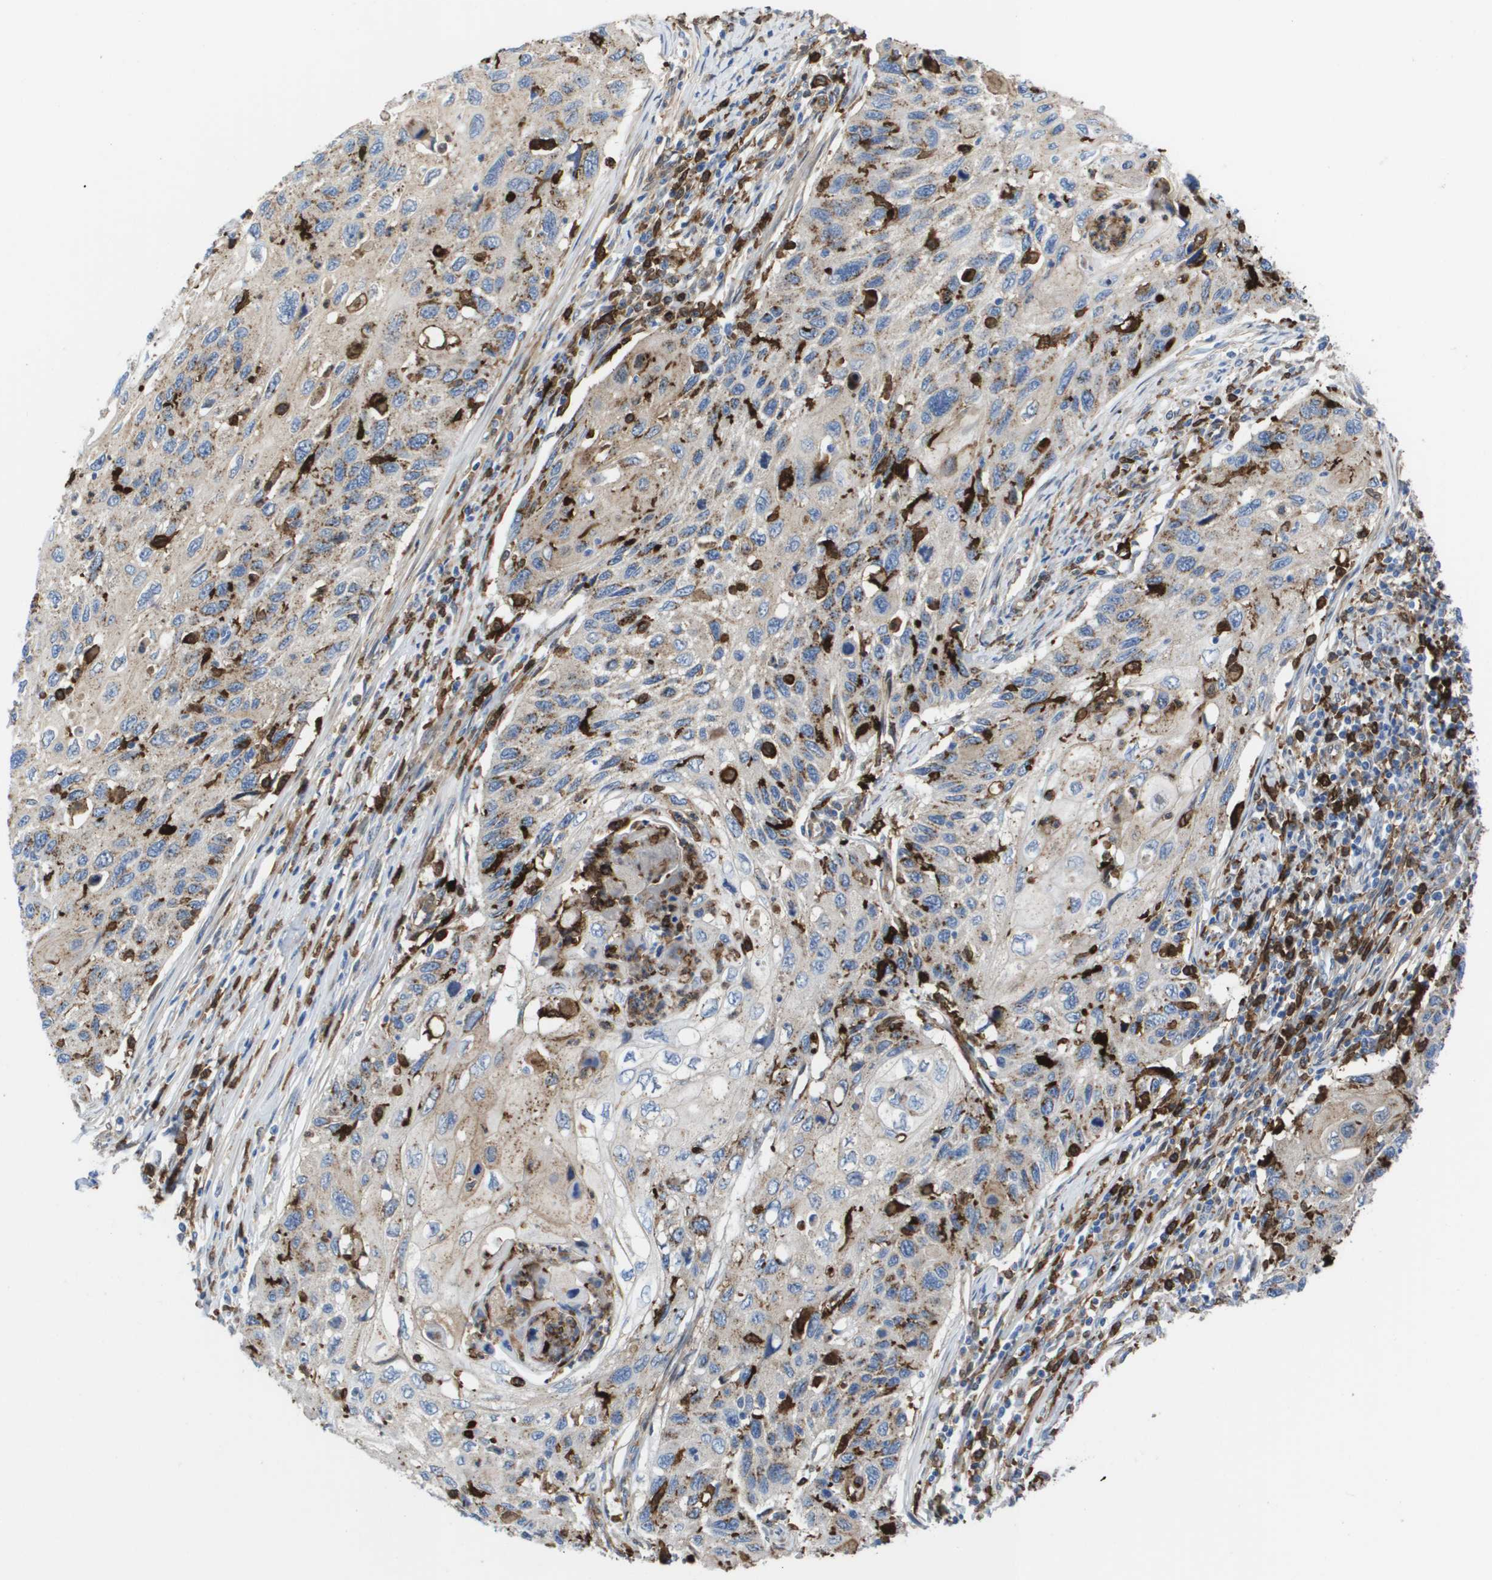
{"staining": {"intensity": "weak", "quantity": ">75%", "location": "cytoplasmic/membranous"}, "tissue": "cervical cancer", "cell_type": "Tumor cells", "image_type": "cancer", "snomed": [{"axis": "morphology", "description": "Squamous cell carcinoma, NOS"}, {"axis": "topography", "description": "Cervix"}], "caption": "A brown stain shows weak cytoplasmic/membranous staining of a protein in human cervical squamous cell carcinoma tumor cells.", "gene": "SLC37A2", "patient": {"sex": "female", "age": 70}}